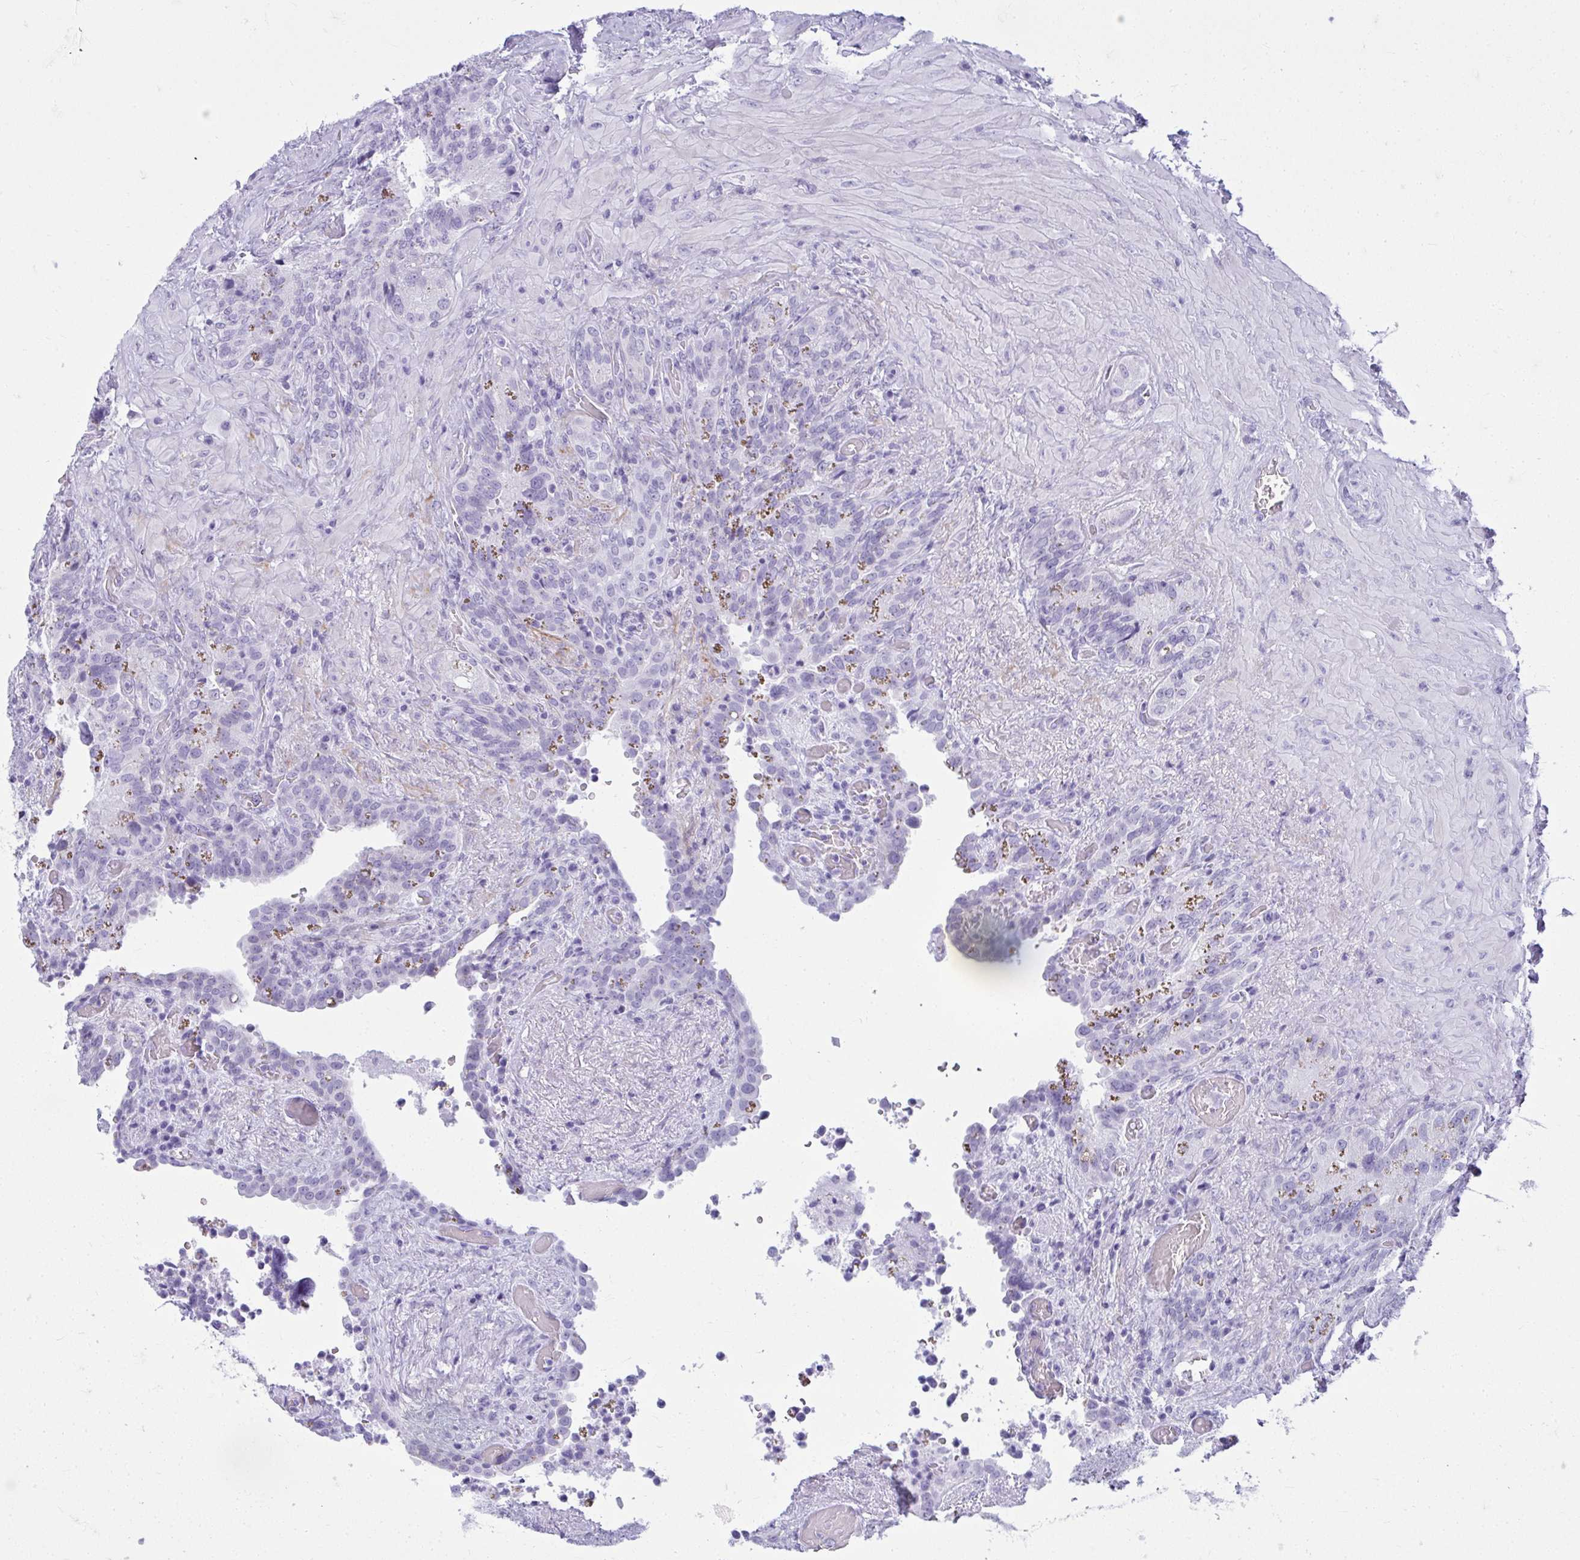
{"staining": {"intensity": "negative", "quantity": "none", "location": "none"}, "tissue": "seminal vesicle", "cell_type": "Glandular cells", "image_type": "normal", "snomed": [{"axis": "morphology", "description": "Normal tissue, NOS"}, {"axis": "topography", "description": "Seminal veicle"}], "caption": "Immunohistochemical staining of unremarkable human seminal vesicle exhibits no significant staining in glandular cells. The staining was performed using DAB to visualize the protein expression in brown, while the nuclei were stained in blue with hematoxylin (Magnification: 20x).", "gene": "CLGN", "patient": {"sex": "male", "age": 68}}